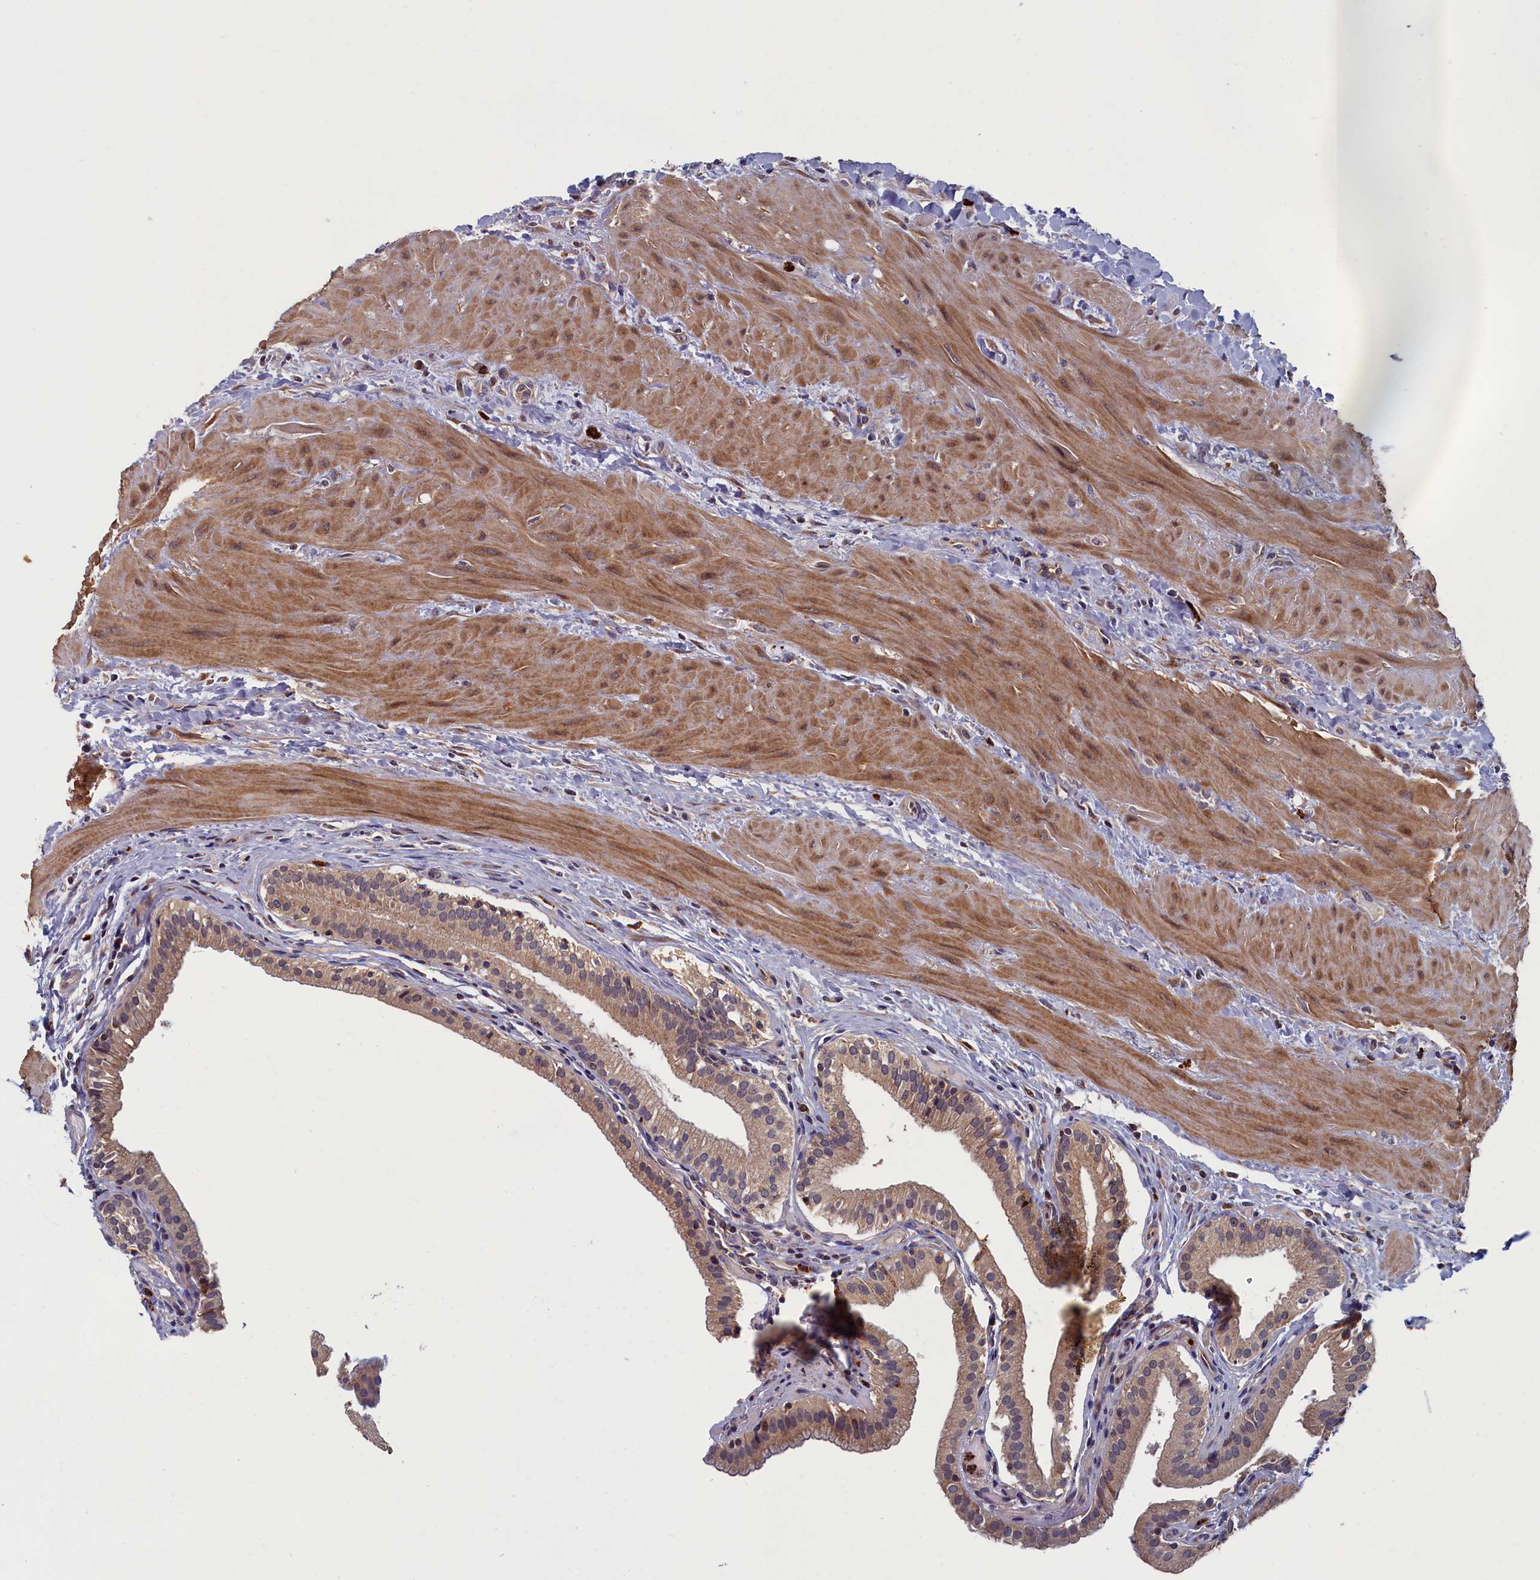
{"staining": {"intensity": "moderate", "quantity": ">75%", "location": "cytoplasmic/membranous"}, "tissue": "gallbladder", "cell_type": "Glandular cells", "image_type": "normal", "snomed": [{"axis": "morphology", "description": "Normal tissue, NOS"}, {"axis": "topography", "description": "Gallbladder"}], "caption": "The immunohistochemical stain labels moderate cytoplasmic/membranous expression in glandular cells of unremarkable gallbladder. The staining is performed using DAB (3,3'-diaminobenzidine) brown chromogen to label protein expression. The nuclei are counter-stained blue using hematoxylin.", "gene": "TNK2", "patient": {"sex": "male", "age": 24}}